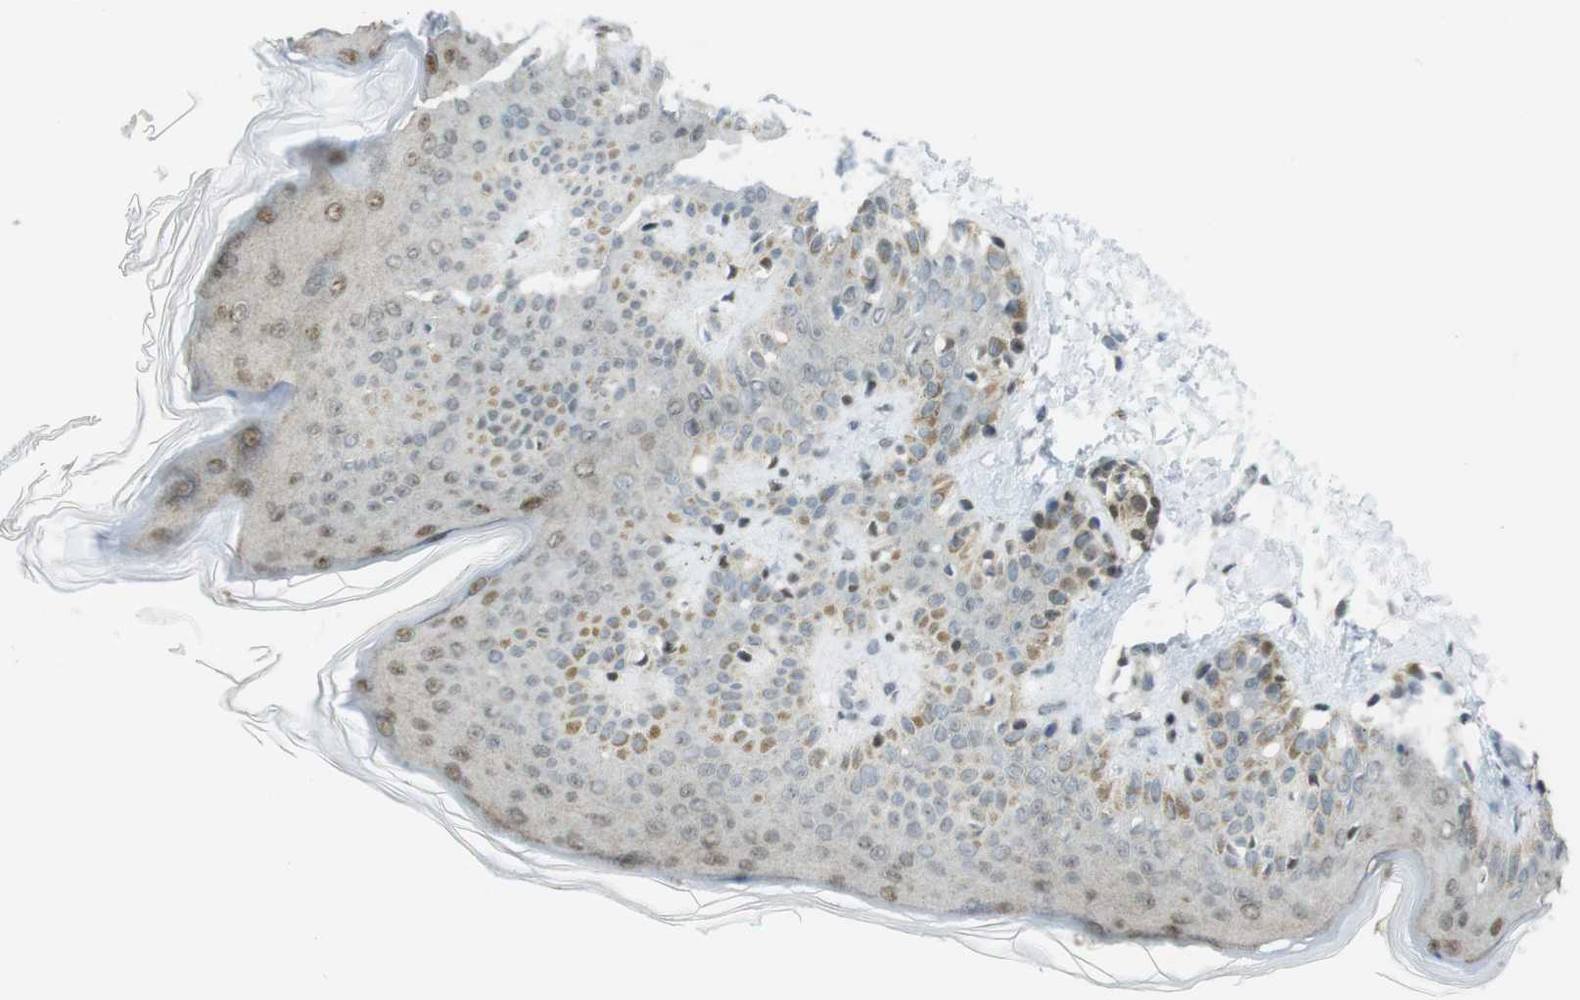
{"staining": {"intensity": "weak", "quantity": ">75%", "location": "nuclear"}, "tissue": "skin", "cell_type": "Fibroblasts", "image_type": "normal", "snomed": [{"axis": "morphology", "description": "Normal tissue, NOS"}, {"axis": "topography", "description": "Skin"}], "caption": "Fibroblasts reveal weak nuclear expression in about >75% of cells in benign skin.", "gene": "UBB", "patient": {"sex": "male", "age": 16}}